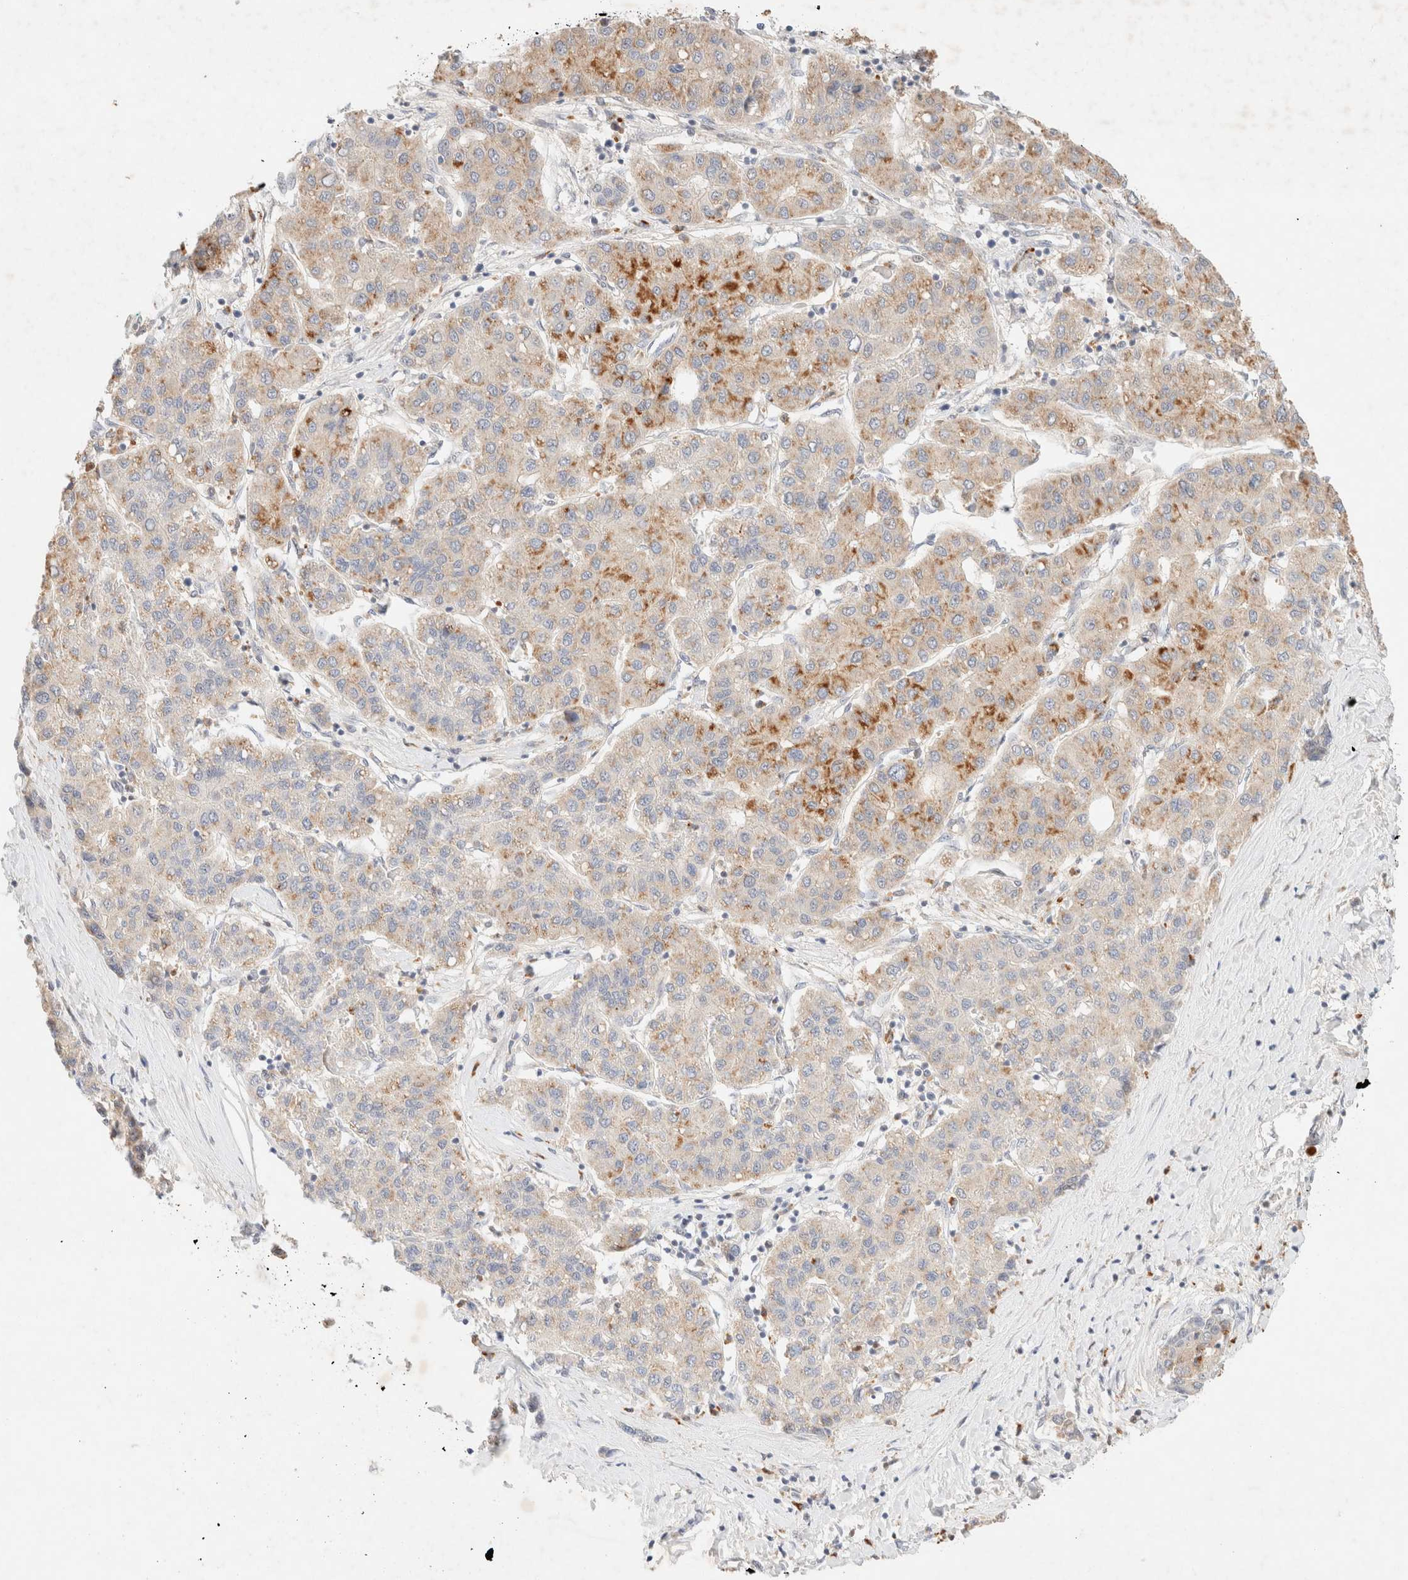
{"staining": {"intensity": "moderate", "quantity": "25%-75%", "location": "cytoplasmic/membranous"}, "tissue": "liver cancer", "cell_type": "Tumor cells", "image_type": "cancer", "snomed": [{"axis": "morphology", "description": "Carcinoma, Hepatocellular, NOS"}, {"axis": "topography", "description": "Liver"}], "caption": "Immunohistochemical staining of hepatocellular carcinoma (liver) shows medium levels of moderate cytoplasmic/membranous protein expression in about 25%-75% of tumor cells.", "gene": "SGSM2", "patient": {"sex": "male", "age": 65}}